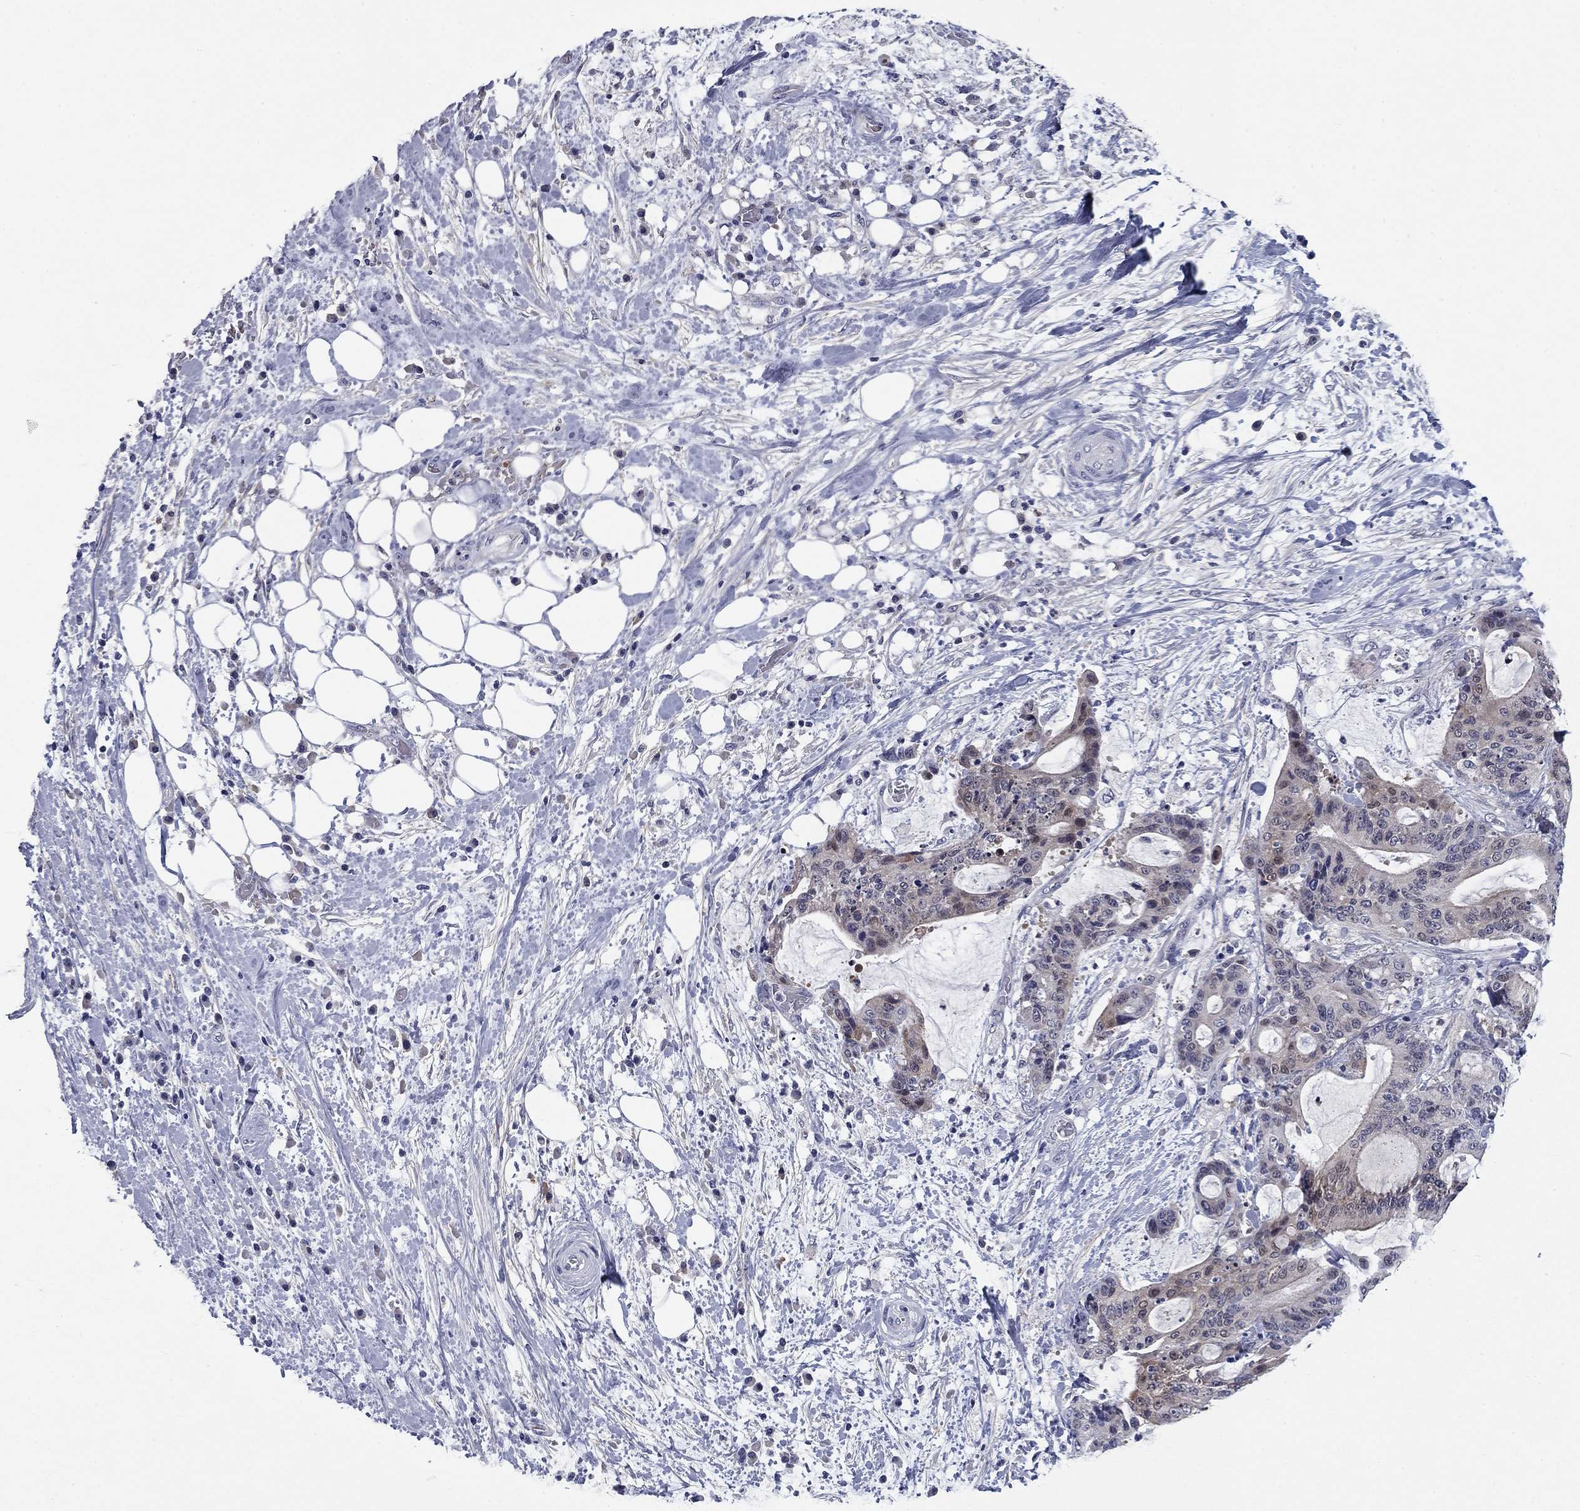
{"staining": {"intensity": "weak", "quantity": "<25%", "location": "cytoplasmic/membranous"}, "tissue": "liver cancer", "cell_type": "Tumor cells", "image_type": "cancer", "snomed": [{"axis": "morphology", "description": "Cholangiocarcinoma"}, {"axis": "topography", "description": "Liver"}], "caption": "This is an IHC micrograph of cholangiocarcinoma (liver). There is no staining in tumor cells.", "gene": "REXO5", "patient": {"sex": "female", "age": 73}}